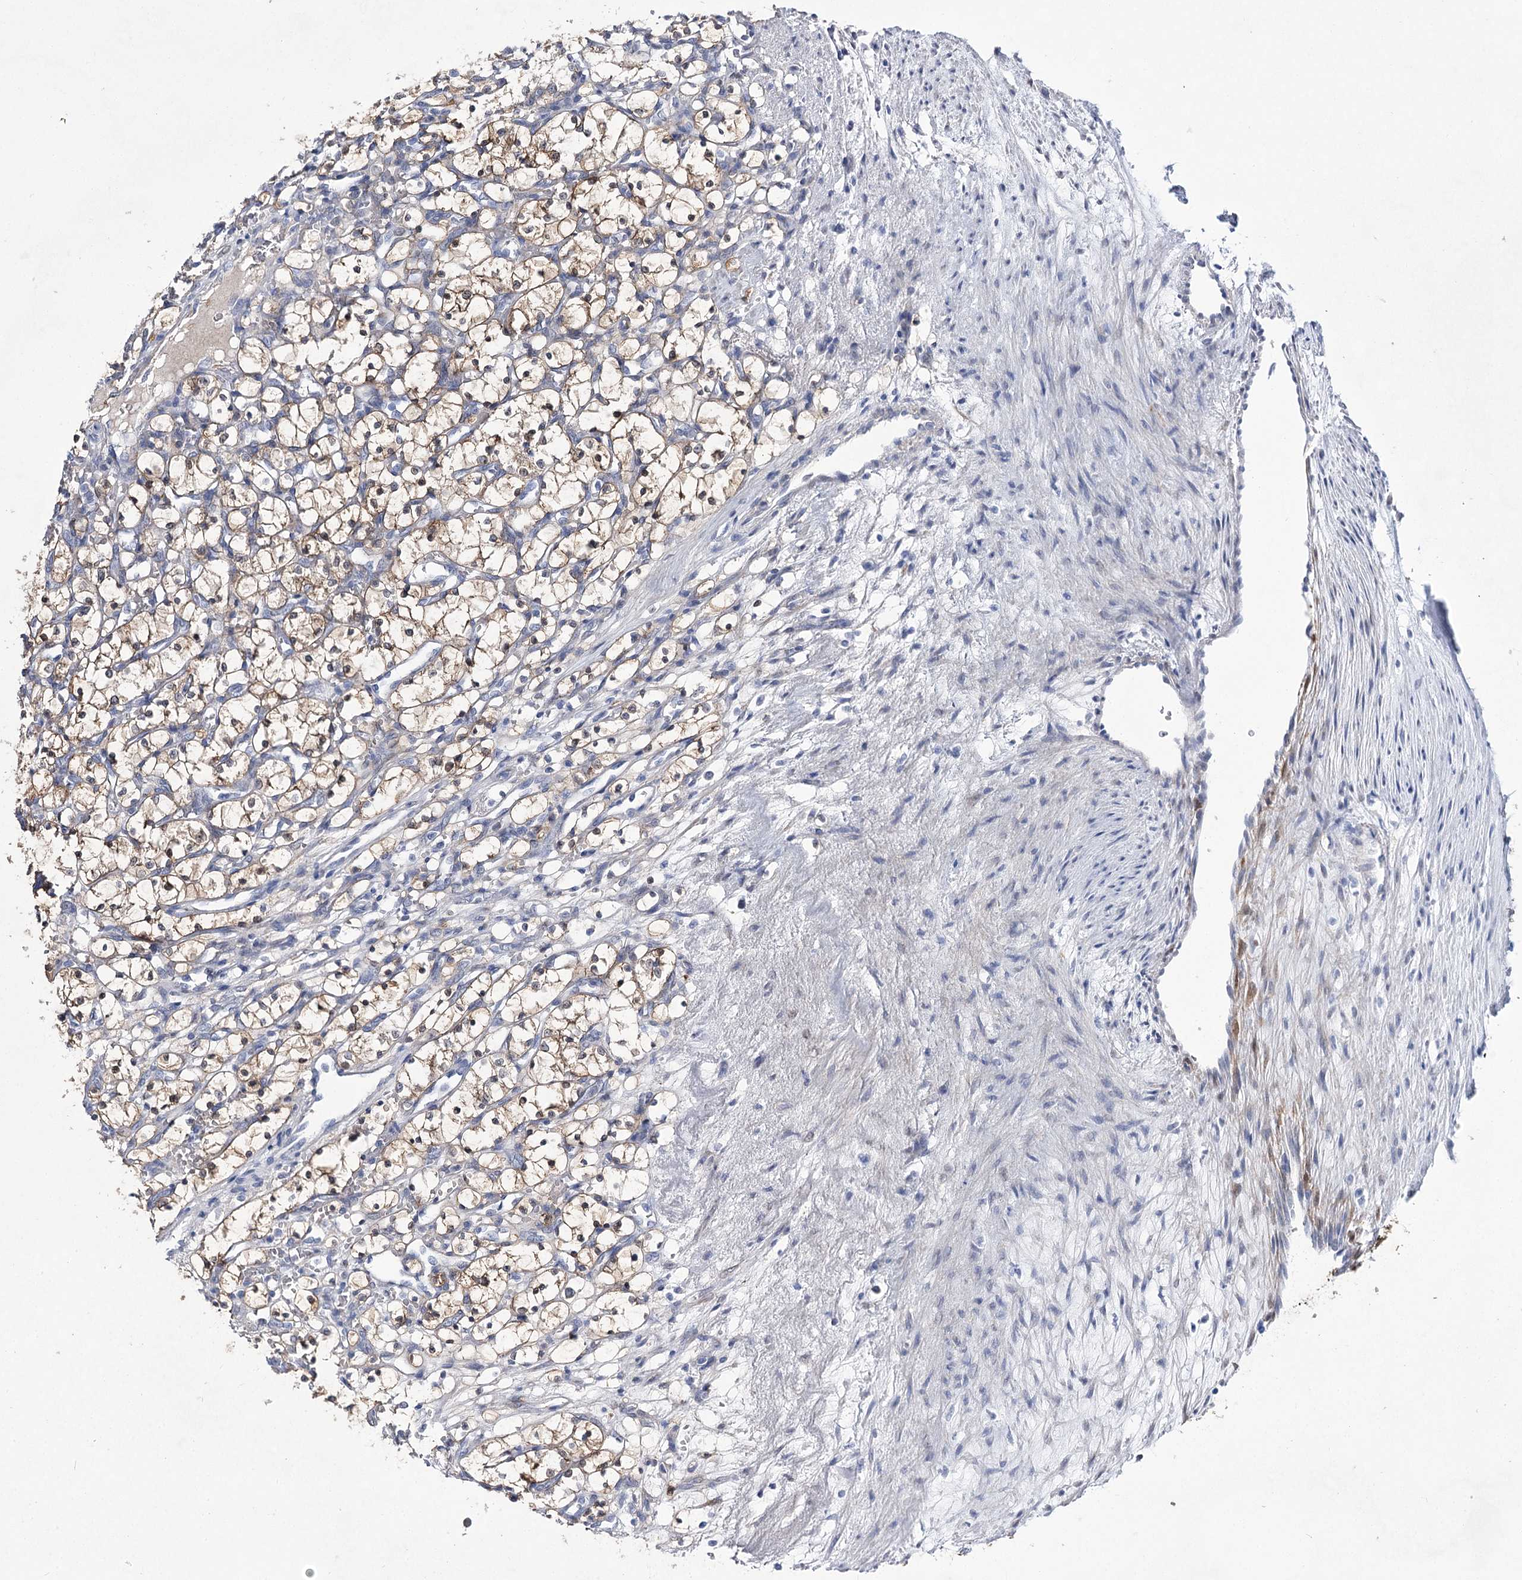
{"staining": {"intensity": "moderate", "quantity": "25%-75%", "location": "cytoplasmic/membranous"}, "tissue": "renal cancer", "cell_type": "Tumor cells", "image_type": "cancer", "snomed": [{"axis": "morphology", "description": "Adenocarcinoma, NOS"}, {"axis": "topography", "description": "Kidney"}], "caption": "A photomicrograph of human renal cancer (adenocarcinoma) stained for a protein displays moderate cytoplasmic/membranous brown staining in tumor cells. (DAB = brown stain, brightfield microscopy at high magnification).", "gene": "UGDH", "patient": {"sex": "female", "age": 69}}